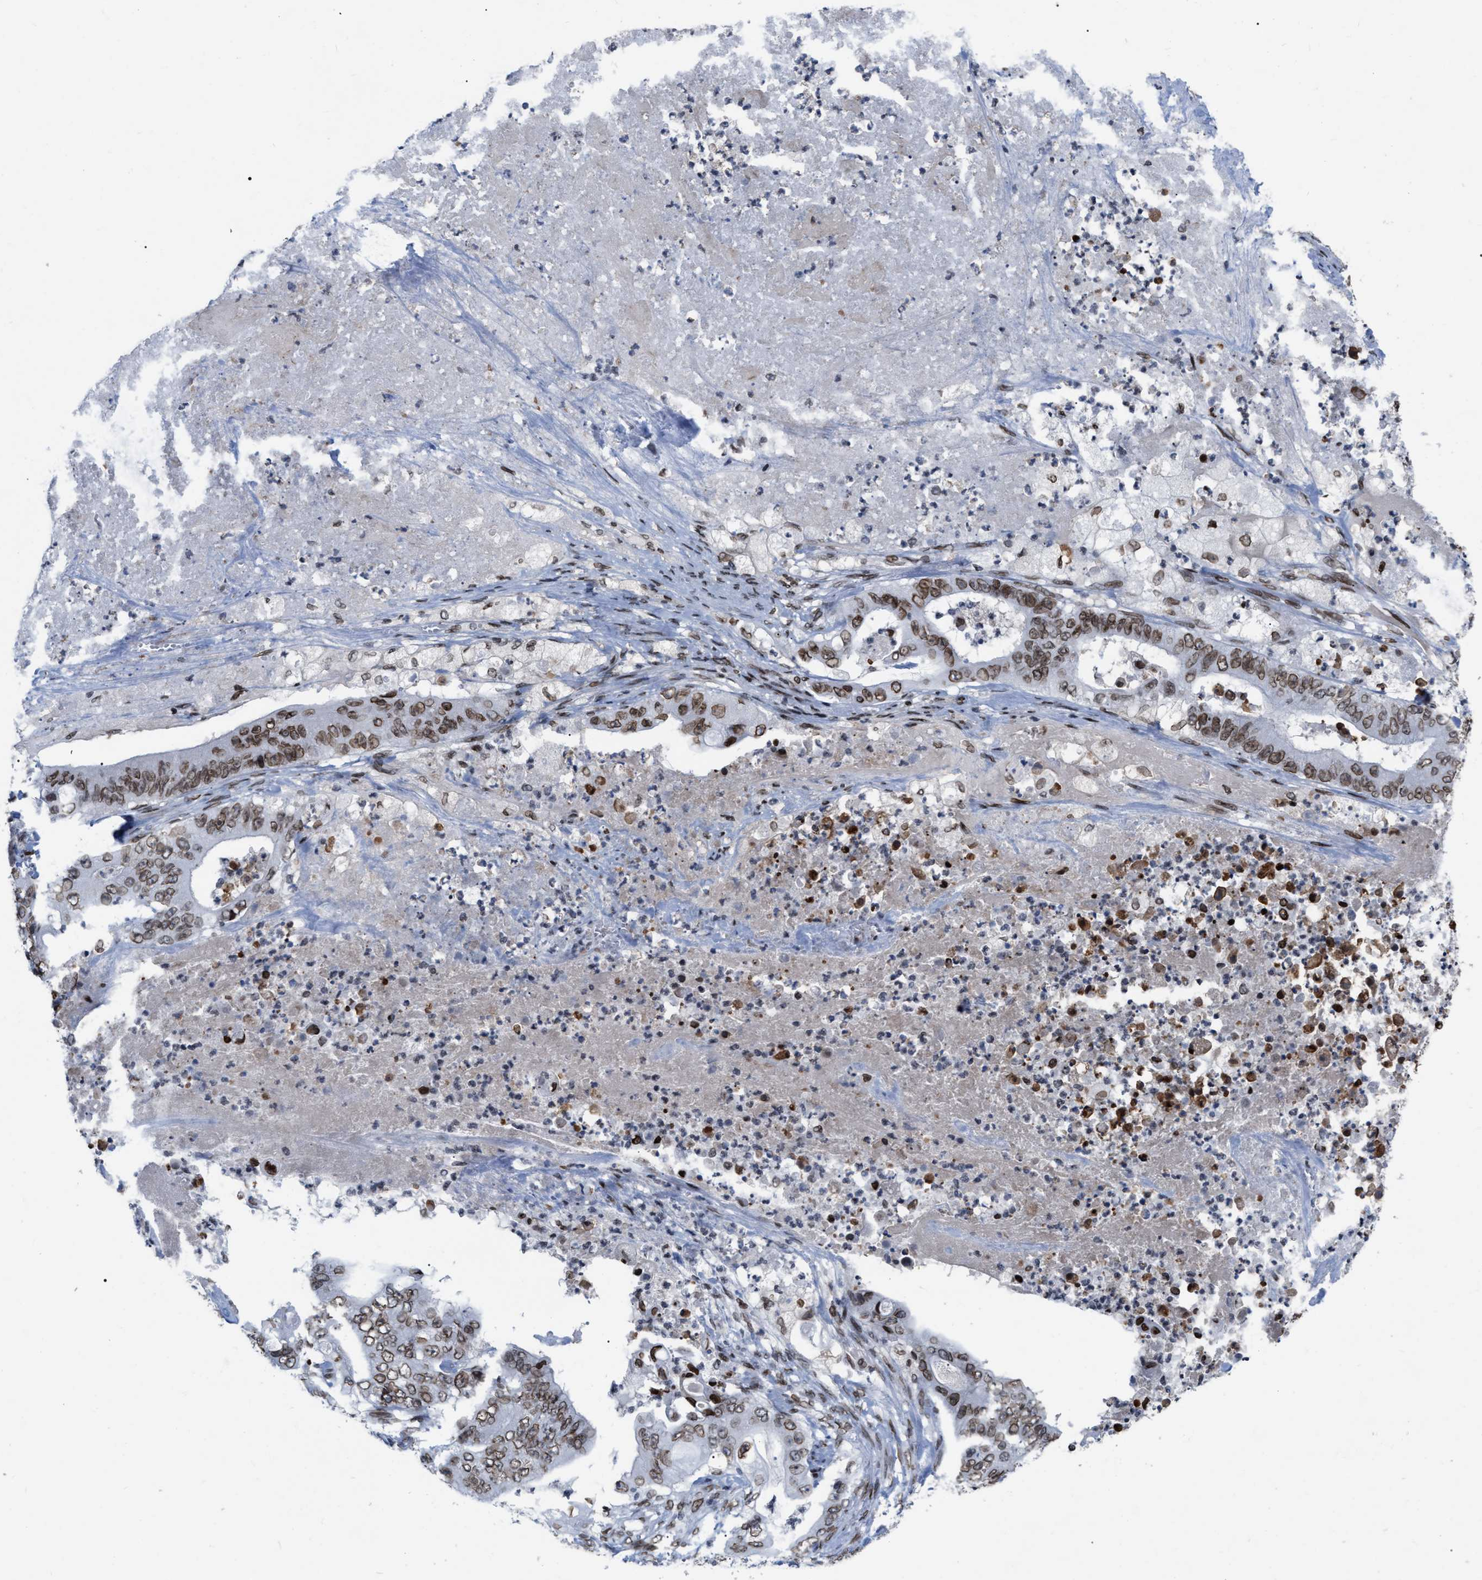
{"staining": {"intensity": "moderate", "quantity": ">75%", "location": "cytoplasmic/membranous,nuclear"}, "tissue": "stomach cancer", "cell_type": "Tumor cells", "image_type": "cancer", "snomed": [{"axis": "morphology", "description": "Adenocarcinoma, NOS"}, {"axis": "topography", "description": "Stomach"}], "caption": "Immunohistochemistry (IHC) (DAB (3,3'-diaminobenzidine)) staining of stomach adenocarcinoma exhibits moderate cytoplasmic/membranous and nuclear protein positivity in approximately >75% of tumor cells.", "gene": "TPR", "patient": {"sex": "female", "age": 73}}